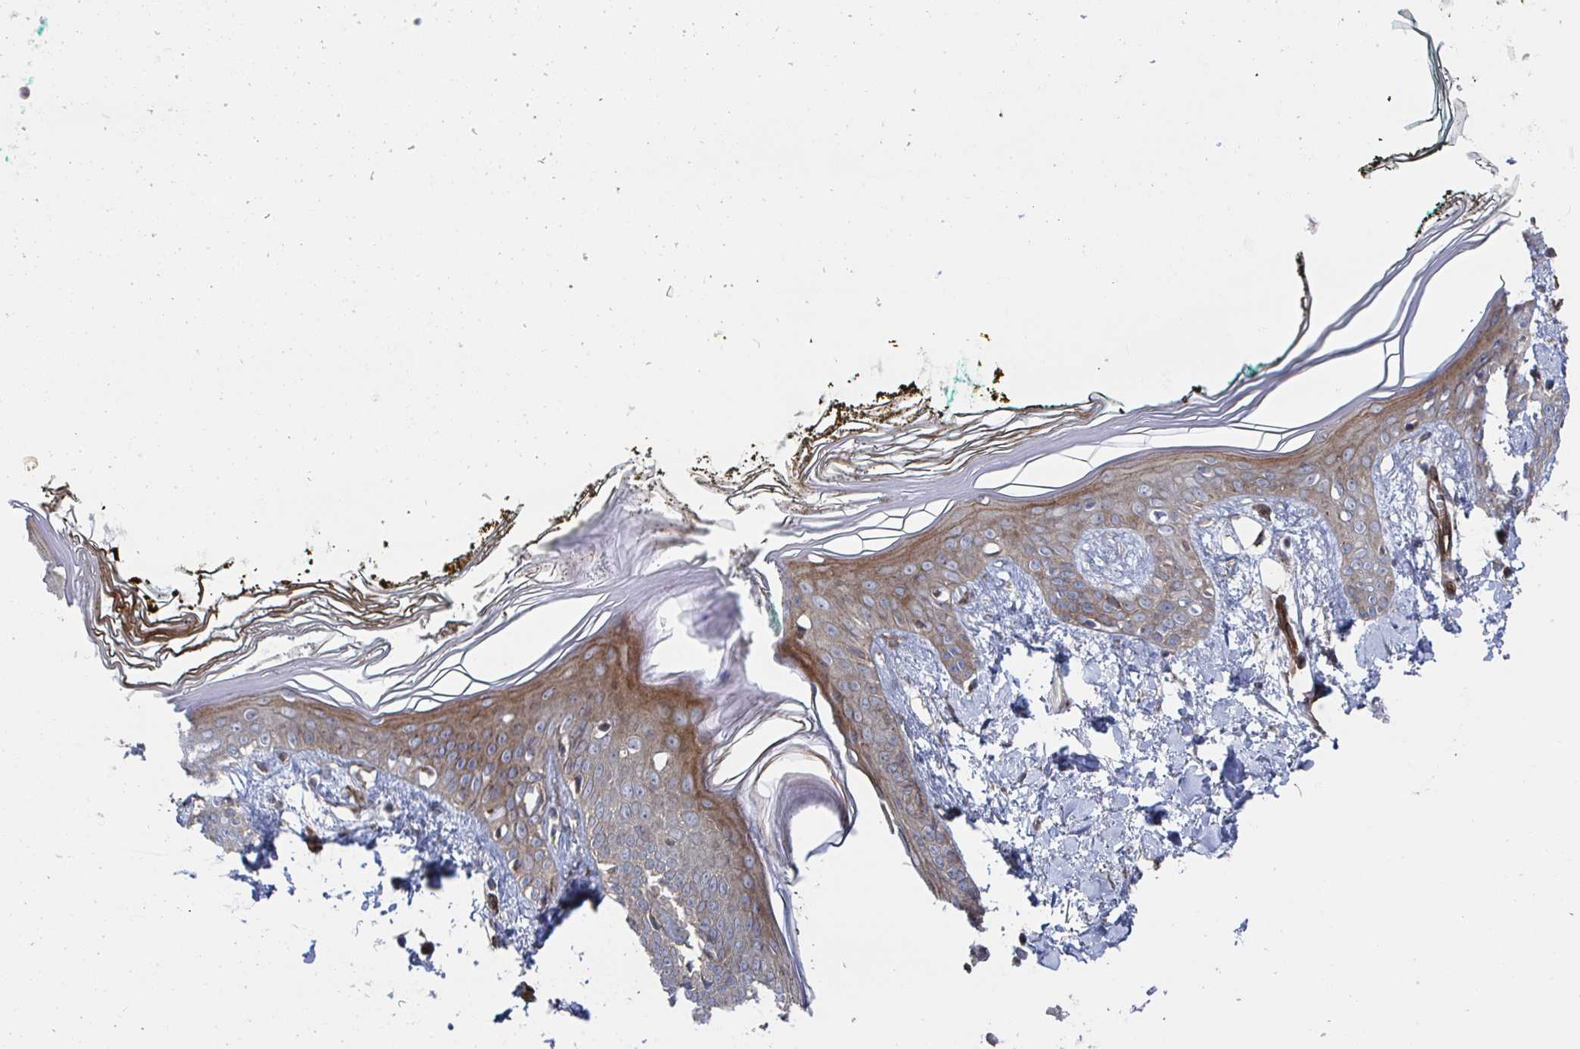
{"staining": {"intensity": "weak", "quantity": ">75%", "location": "cytoplasmic/membranous"}, "tissue": "skin", "cell_type": "Fibroblasts", "image_type": "normal", "snomed": [{"axis": "morphology", "description": "Normal tissue, NOS"}, {"axis": "topography", "description": "Skin"}], "caption": "IHC of unremarkable skin demonstrates low levels of weak cytoplasmic/membranous expression in about >75% of fibroblasts. (DAB (3,3'-diaminobenzidine) = brown stain, brightfield microscopy at high magnification).", "gene": "DVL3", "patient": {"sex": "female", "age": 34}}